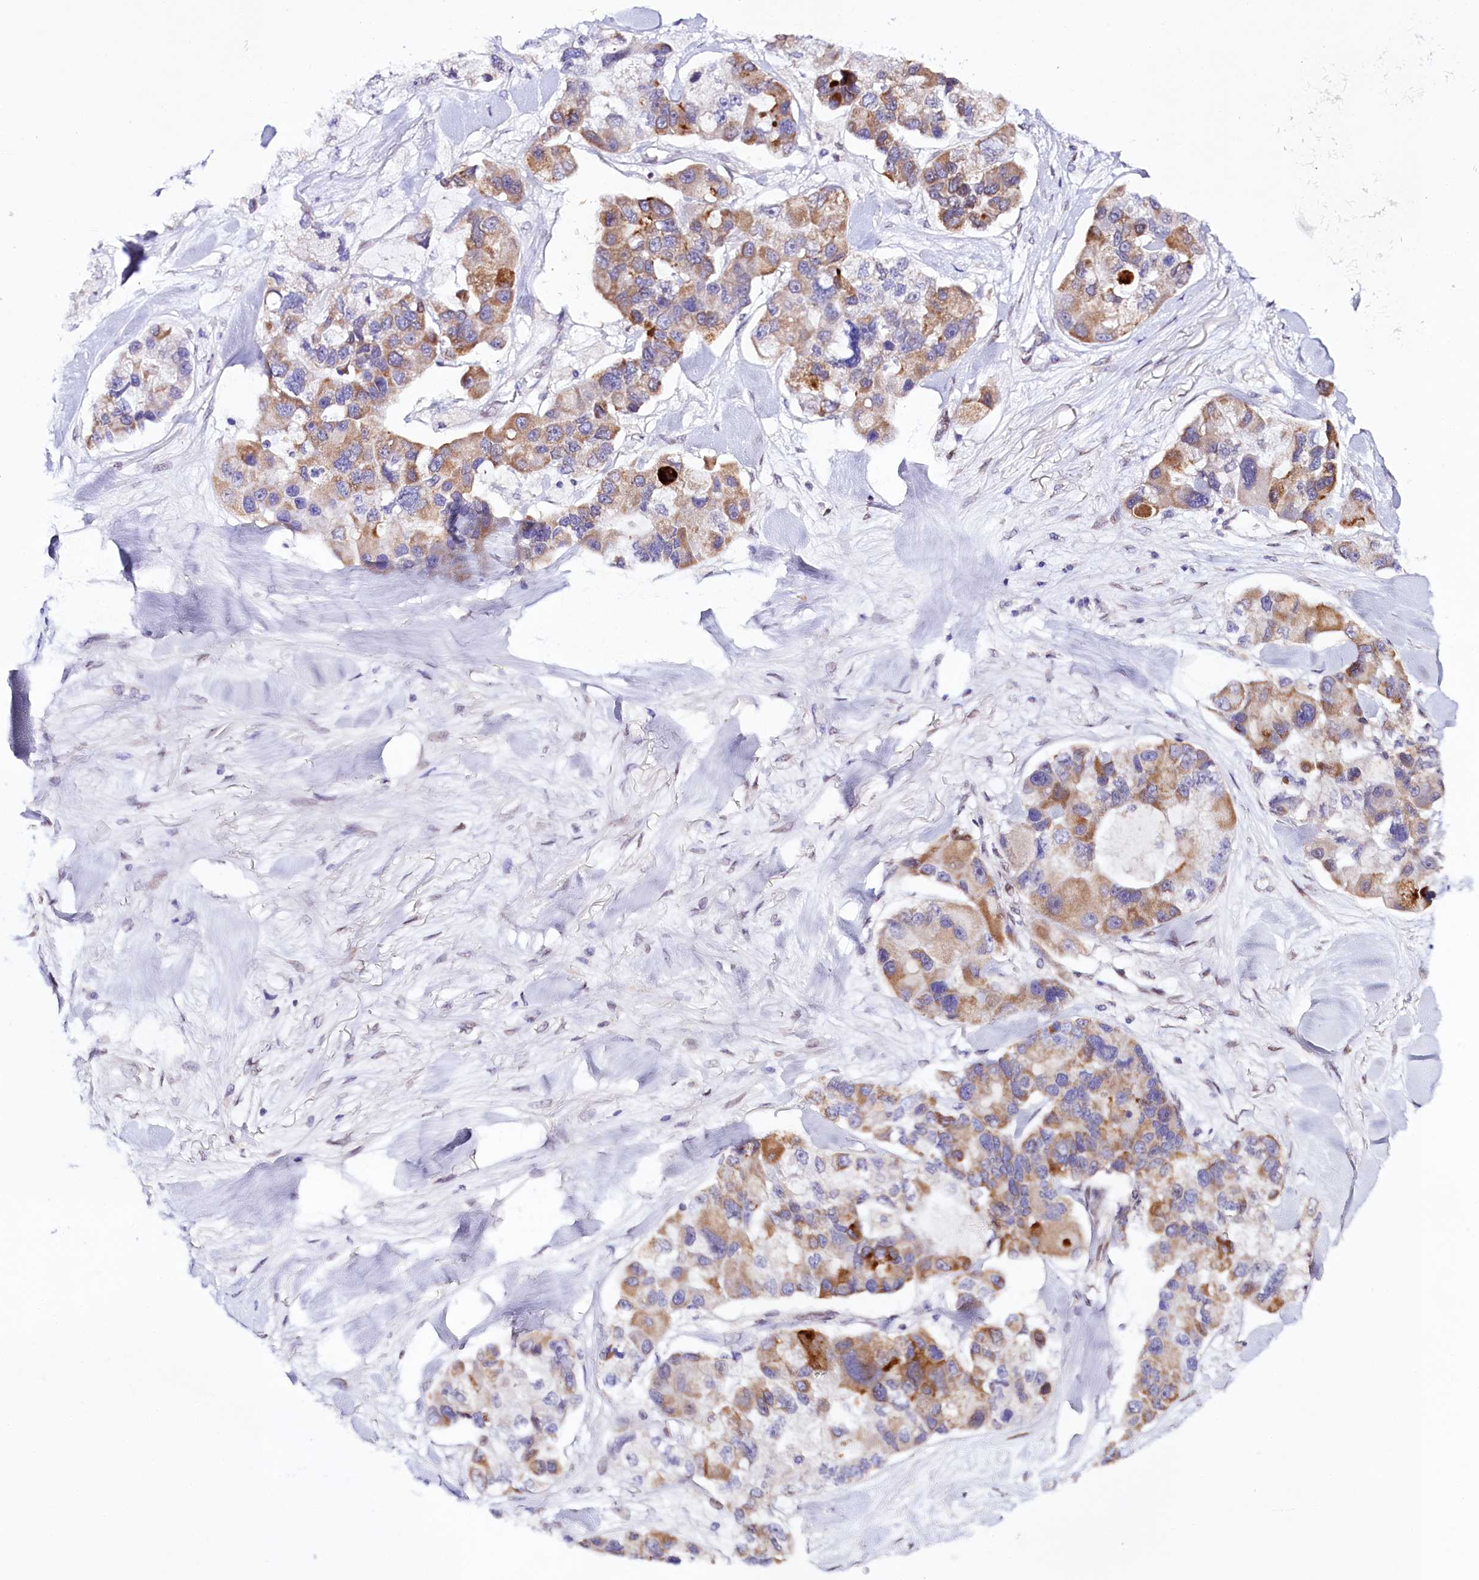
{"staining": {"intensity": "moderate", "quantity": "25%-75%", "location": "cytoplasmic/membranous"}, "tissue": "lung cancer", "cell_type": "Tumor cells", "image_type": "cancer", "snomed": [{"axis": "morphology", "description": "Adenocarcinoma, NOS"}, {"axis": "topography", "description": "Lung"}], "caption": "Immunohistochemical staining of lung cancer (adenocarcinoma) exhibits medium levels of moderate cytoplasmic/membranous expression in about 25%-75% of tumor cells. The staining was performed using DAB, with brown indicating positive protein expression. Nuclei are stained blue with hematoxylin.", "gene": "ZNF226", "patient": {"sex": "female", "age": 54}}